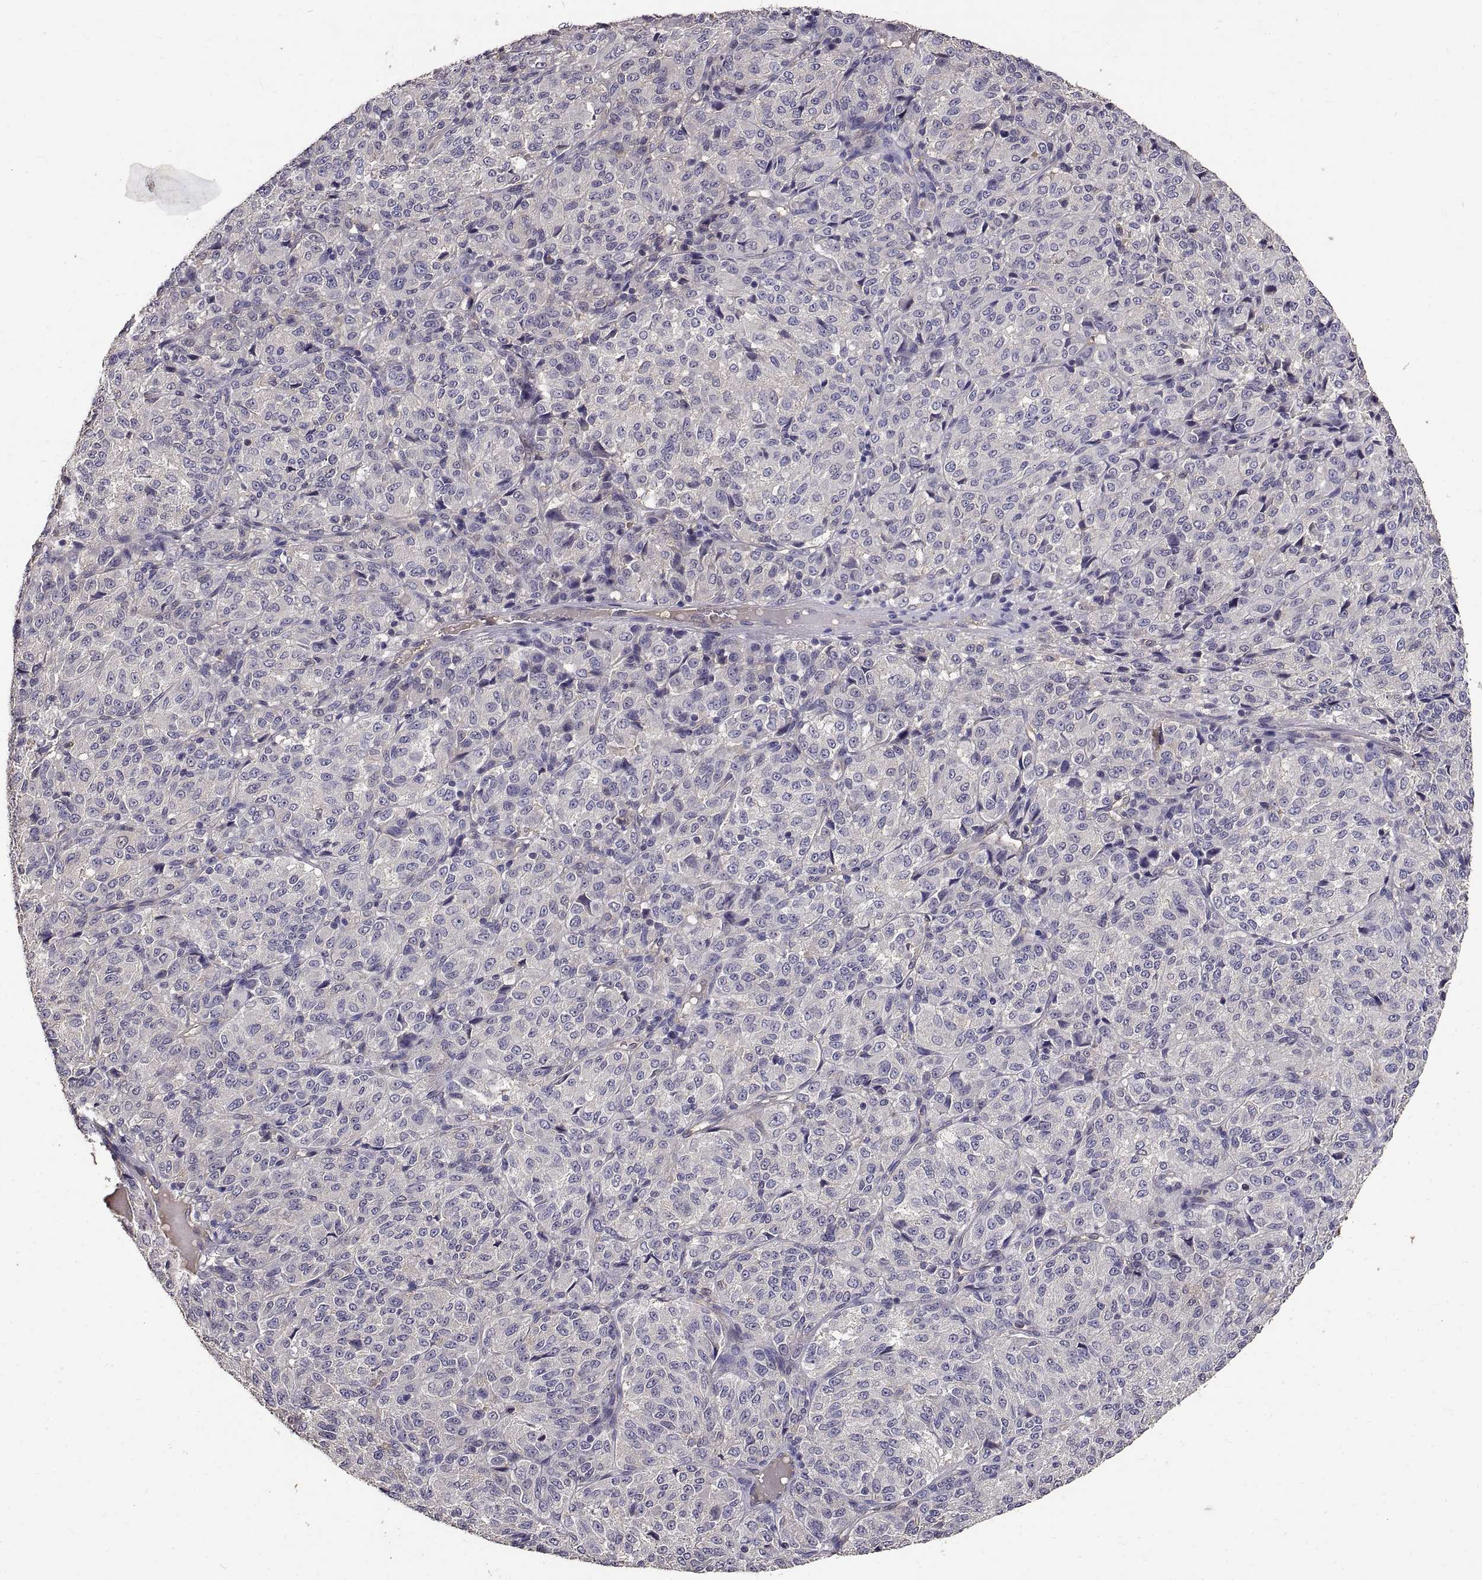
{"staining": {"intensity": "weak", "quantity": "<25%", "location": "cytoplasmic/membranous"}, "tissue": "melanoma", "cell_type": "Tumor cells", "image_type": "cancer", "snomed": [{"axis": "morphology", "description": "Malignant melanoma, Metastatic site"}, {"axis": "topography", "description": "Brain"}], "caption": "Immunohistochemical staining of human melanoma shows no significant positivity in tumor cells.", "gene": "PEA15", "patient": {"sex": "female", "age": 56}}